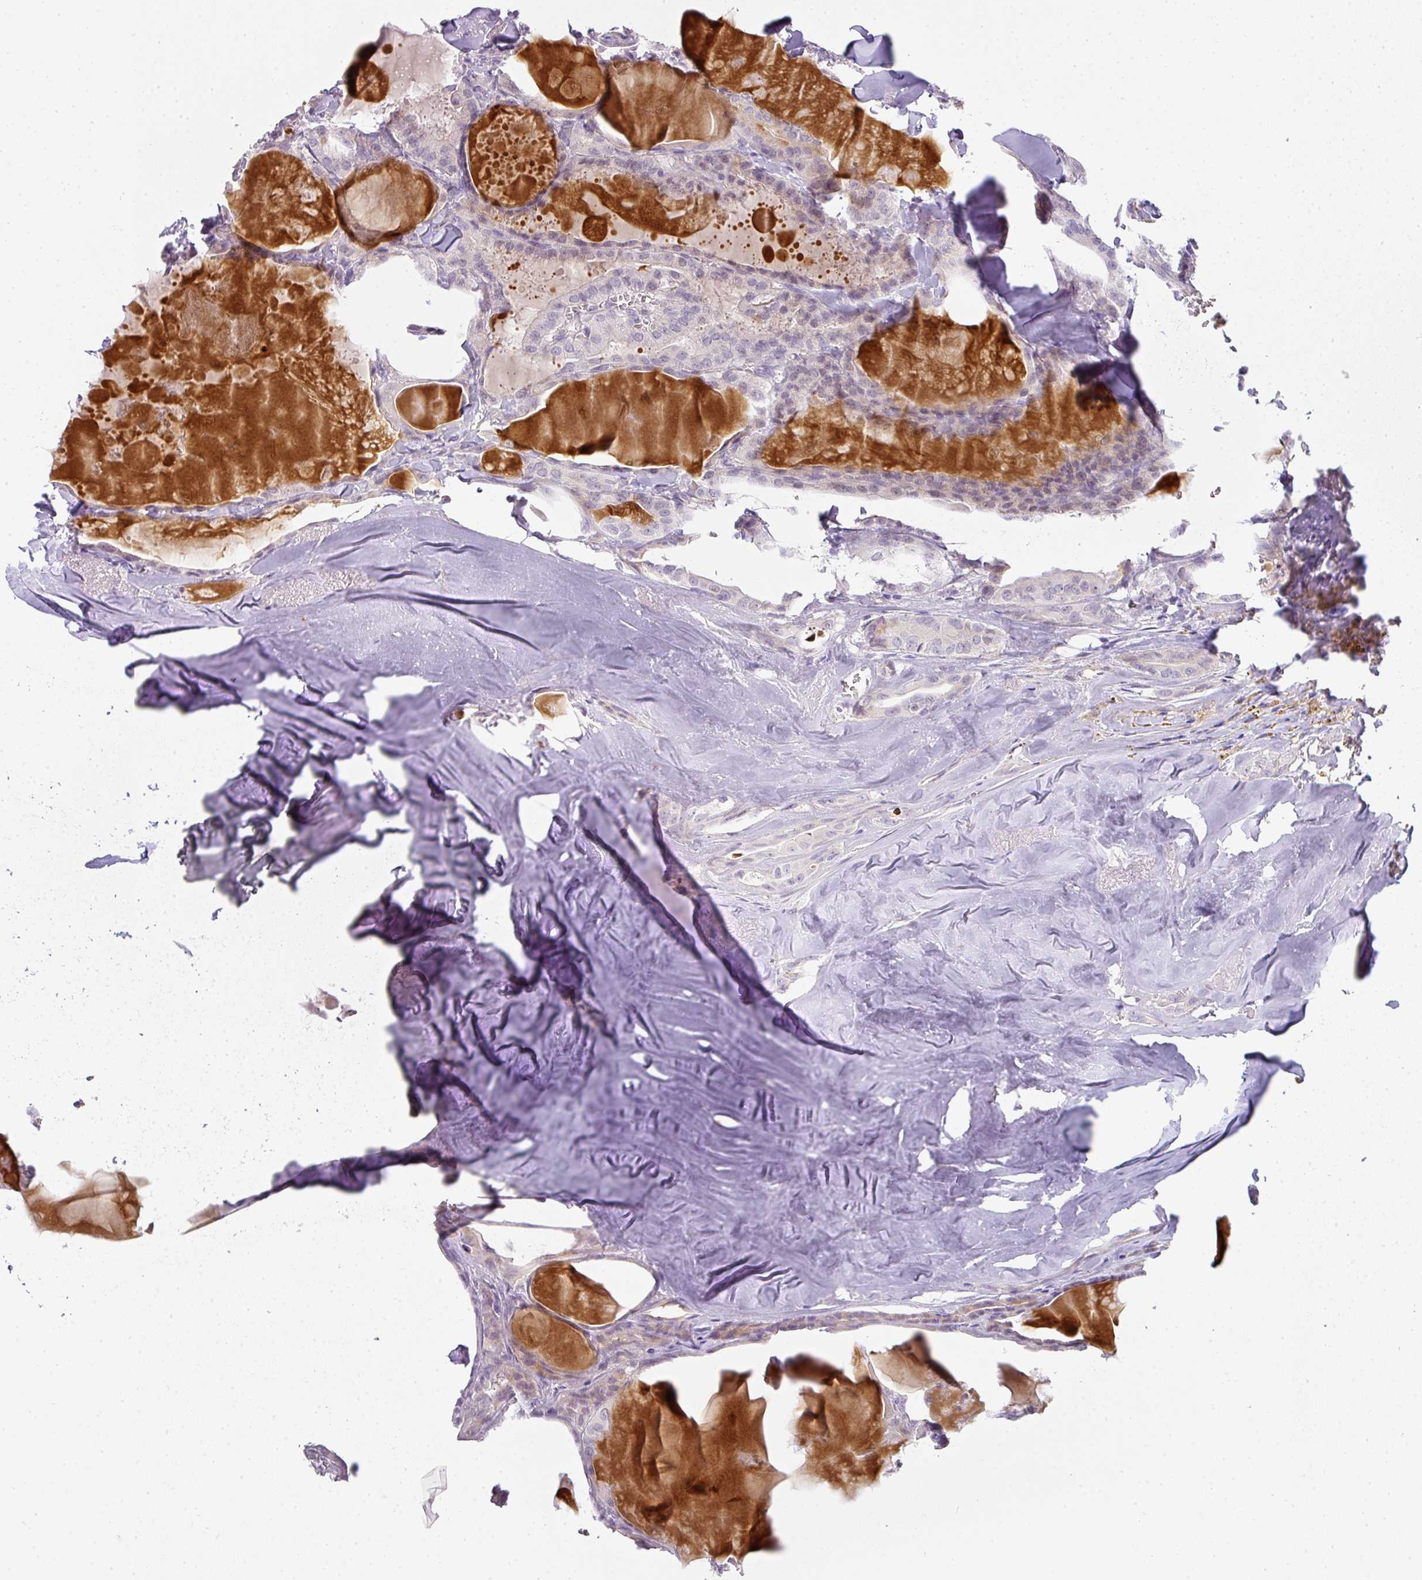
{"staining": {"intensity": "negative", "quantity": "none", "location": "none"}, "tissue": "thyroid cancer", "cell_type": "Tumor cells", "image_type": "cancer", "snomed": [{"axis": "morphology", "description": "Papillary adenocarcinoma, NOS"}, {"axis": "topography", "description": "Thyroid gland"}], "caption": "Immunohistochemistry (IHC) photomicrograph of neoplastic tissue: human thyroid cancer stained with DAB (3,3'-diaminobenzidine) shows no significant protein staining in tumor cells.", "gene": "HHEX", "patient": {"sex": "male", "age": 52}}